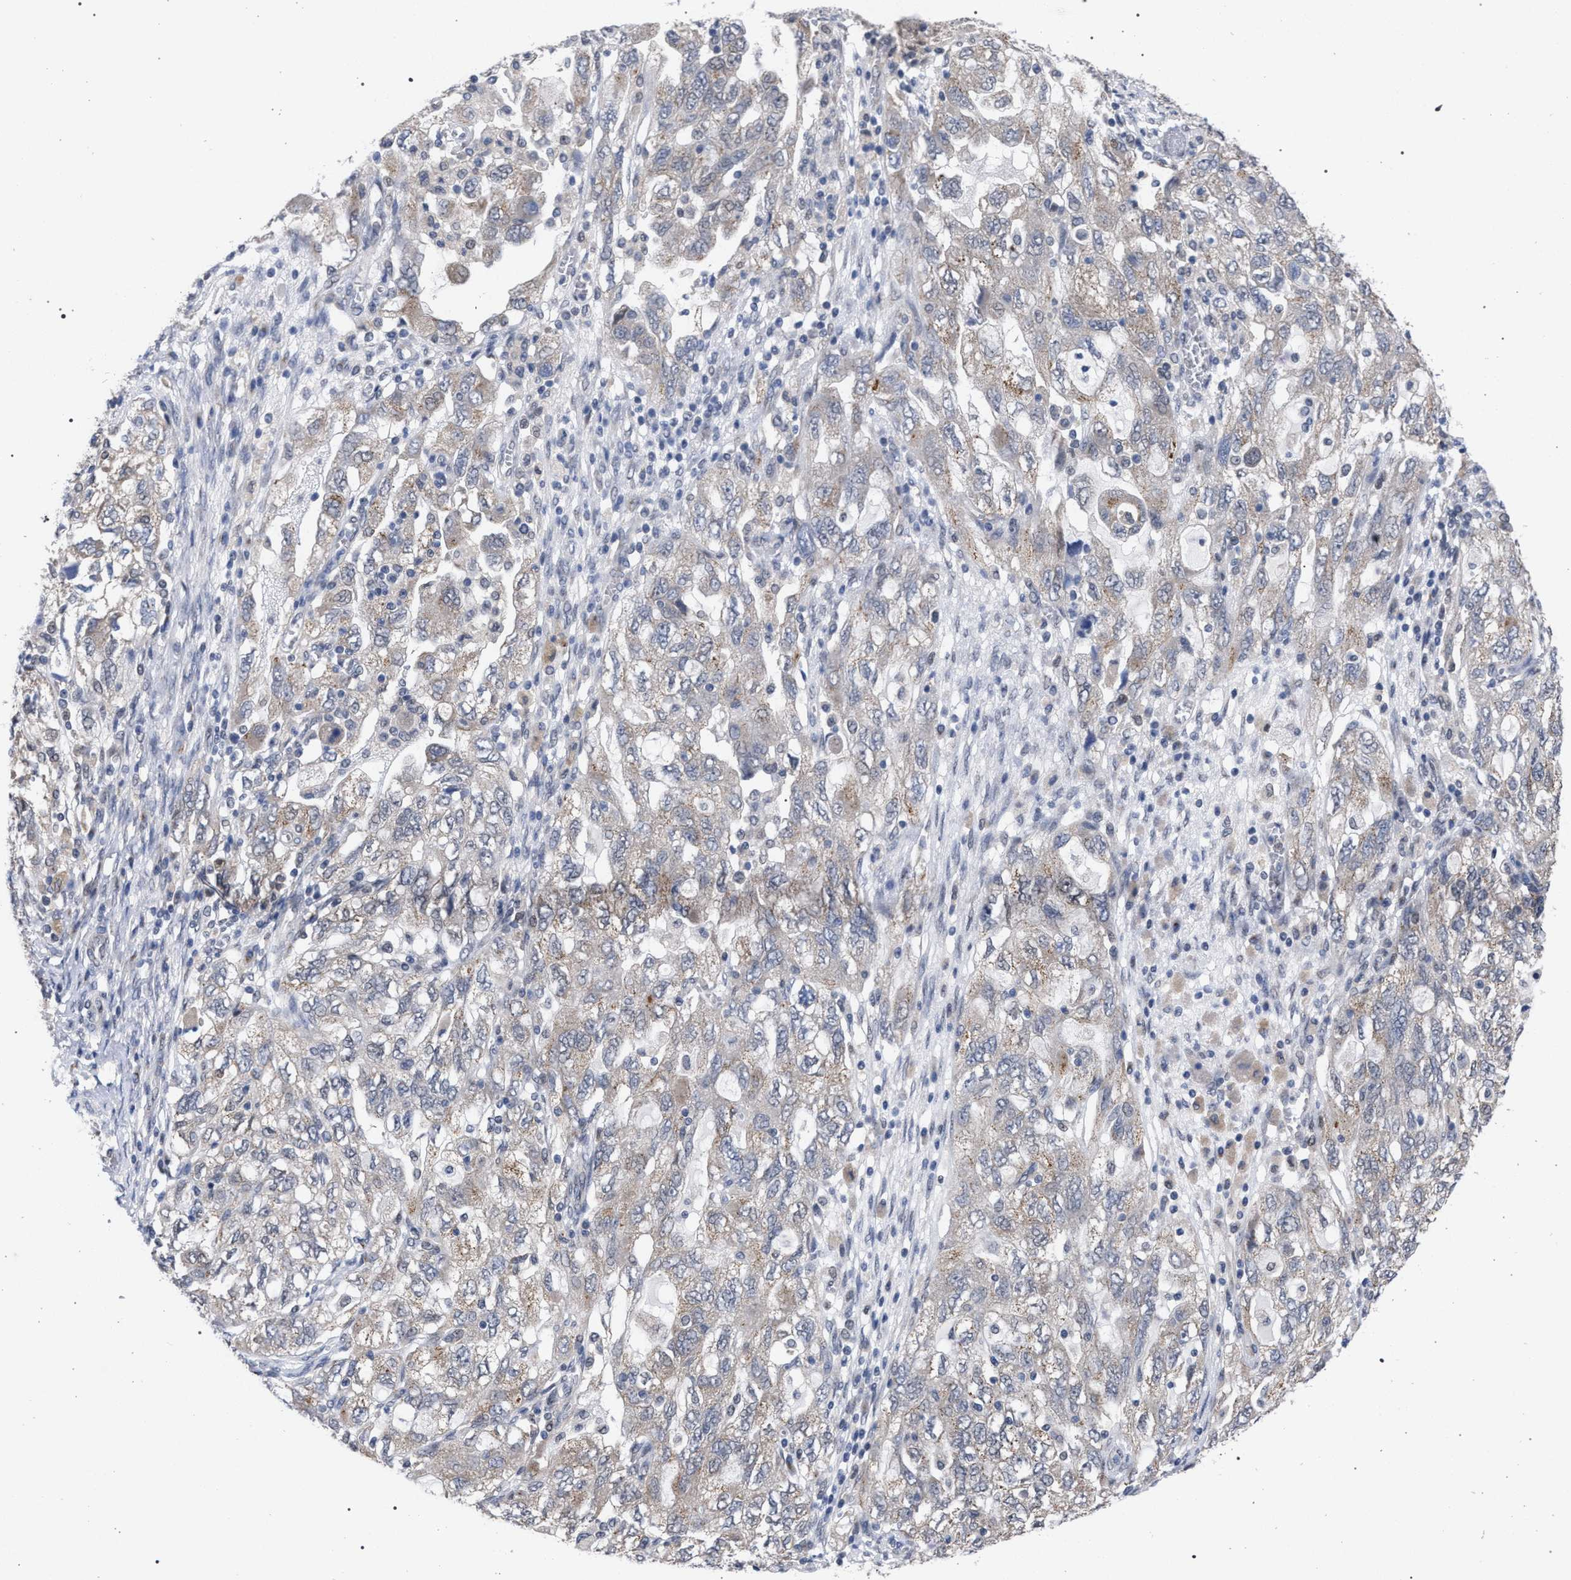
{"staining": {"intensity": "weak", "quantity": "<25%", "location": "cytoplasmic/membranous"}, "tissue": "ovarian cancer", "cell_type": "Tumor cells", "image_type": "cancer", "snomed": [{"axis": "morphology", "description": "Carcinoma, NOS"}, {"axis": "morphology", "description": "Cystadenocarcinoma, serous, NOS"}, {"axis": "topography", "description": "Ovary"}], "caption": "The immunohistochemistry photomicrograph has no significant positivity in tumor cells of ovarian cancer tissue.", "gene": "GOLGA2", "patient": {"sex": "female", "age": 69}}